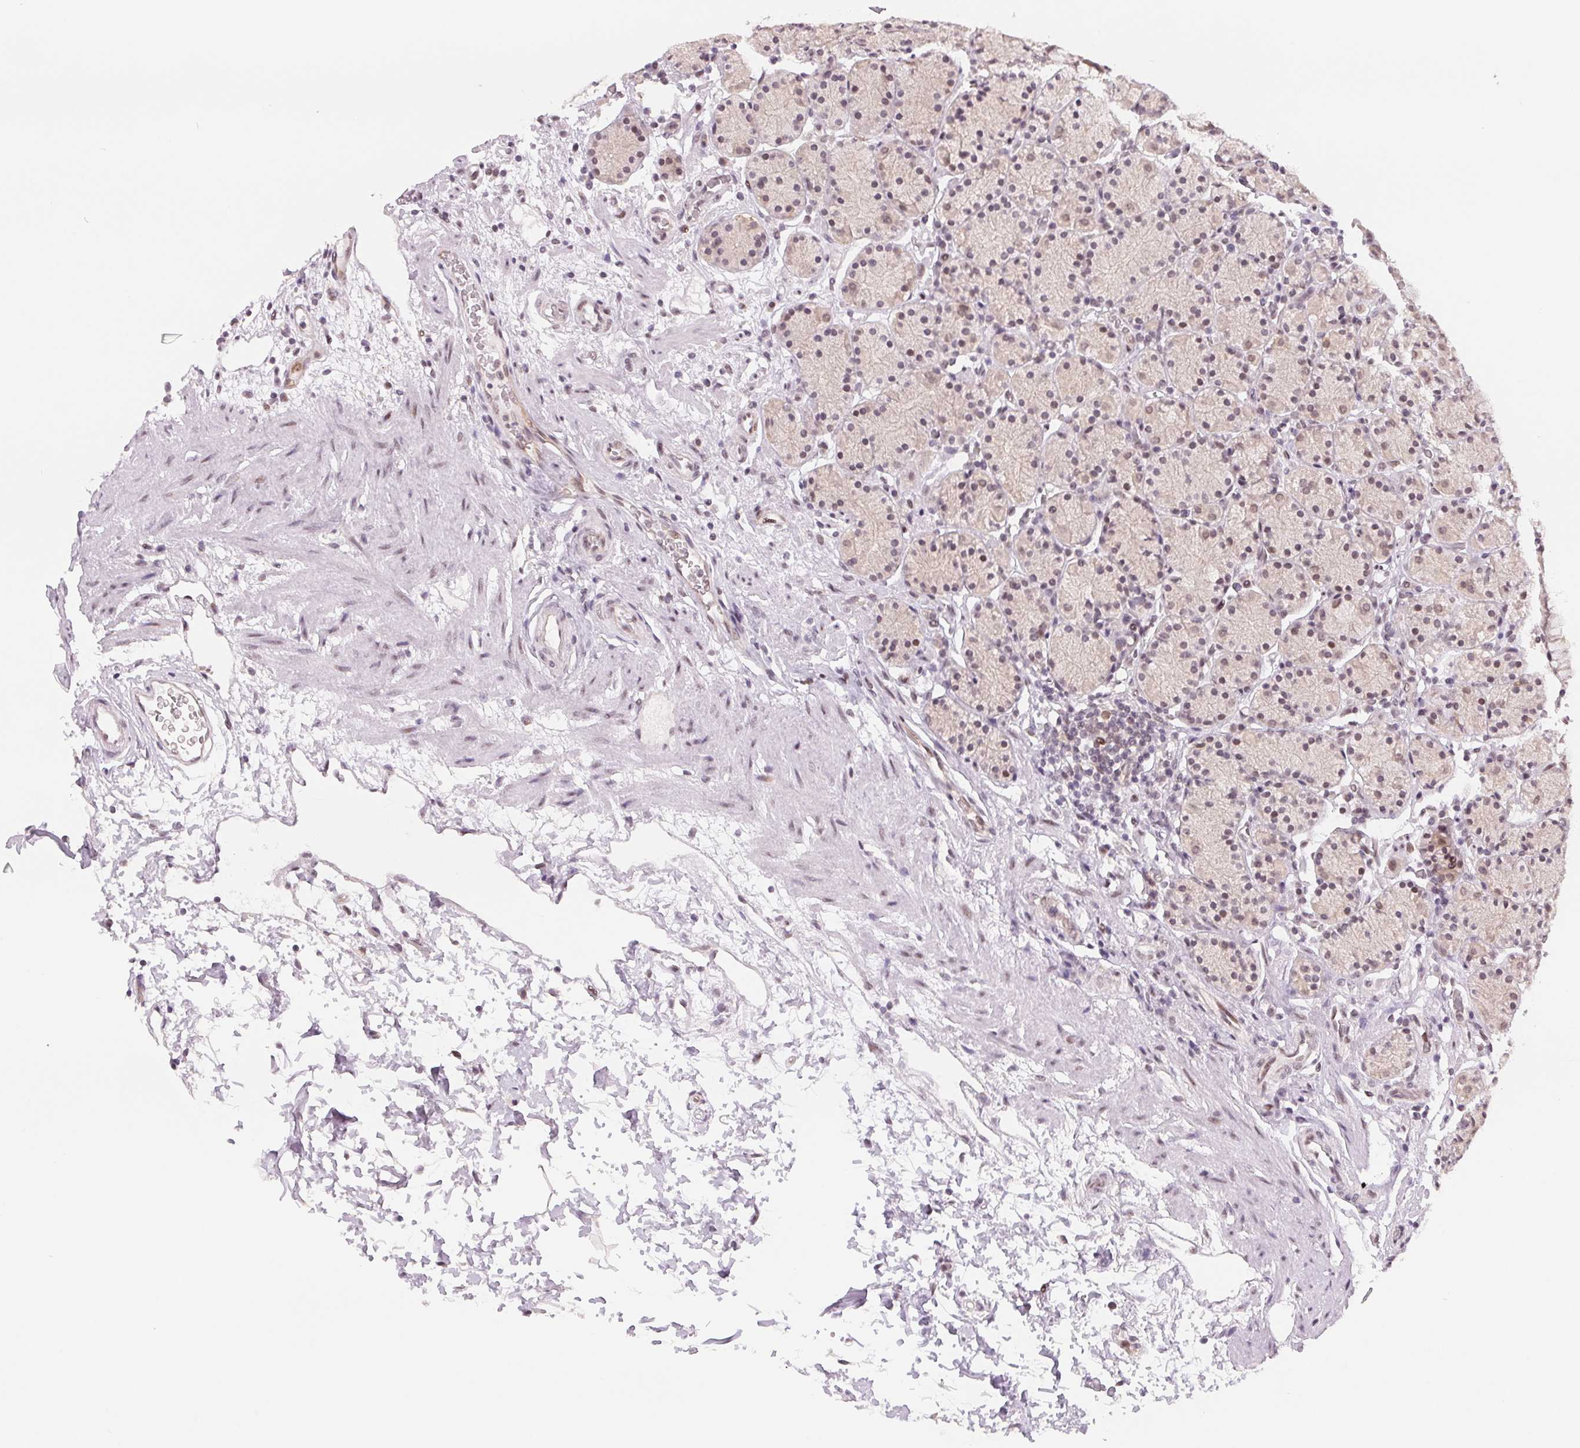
{"staining": {"intensity": "weak", "quantity": "25%-75%", "location": "nuclear"}, "tissue": "stomach", "cell_type": "Glandular cells", "image_type": "normal", "snomed": [{"axis": "morphology", "description": "Normal tissue, NOS"}, {"axis": "topography", "description": "Stomach, upper"}, {"axis": "topography", "description": "Stomach"}], "caption": "A micrograph of human stomach stained for a protein exhibits weak nuclear brown staining in glandular cells. The staining was performed using DAB to visualize the protein expression in brown, while the nuclei were stained in blue with hematoxylin (Magnification: 20x).", "gene": "DNAJB6", "patient": {"sex": "male", "age": 62}}